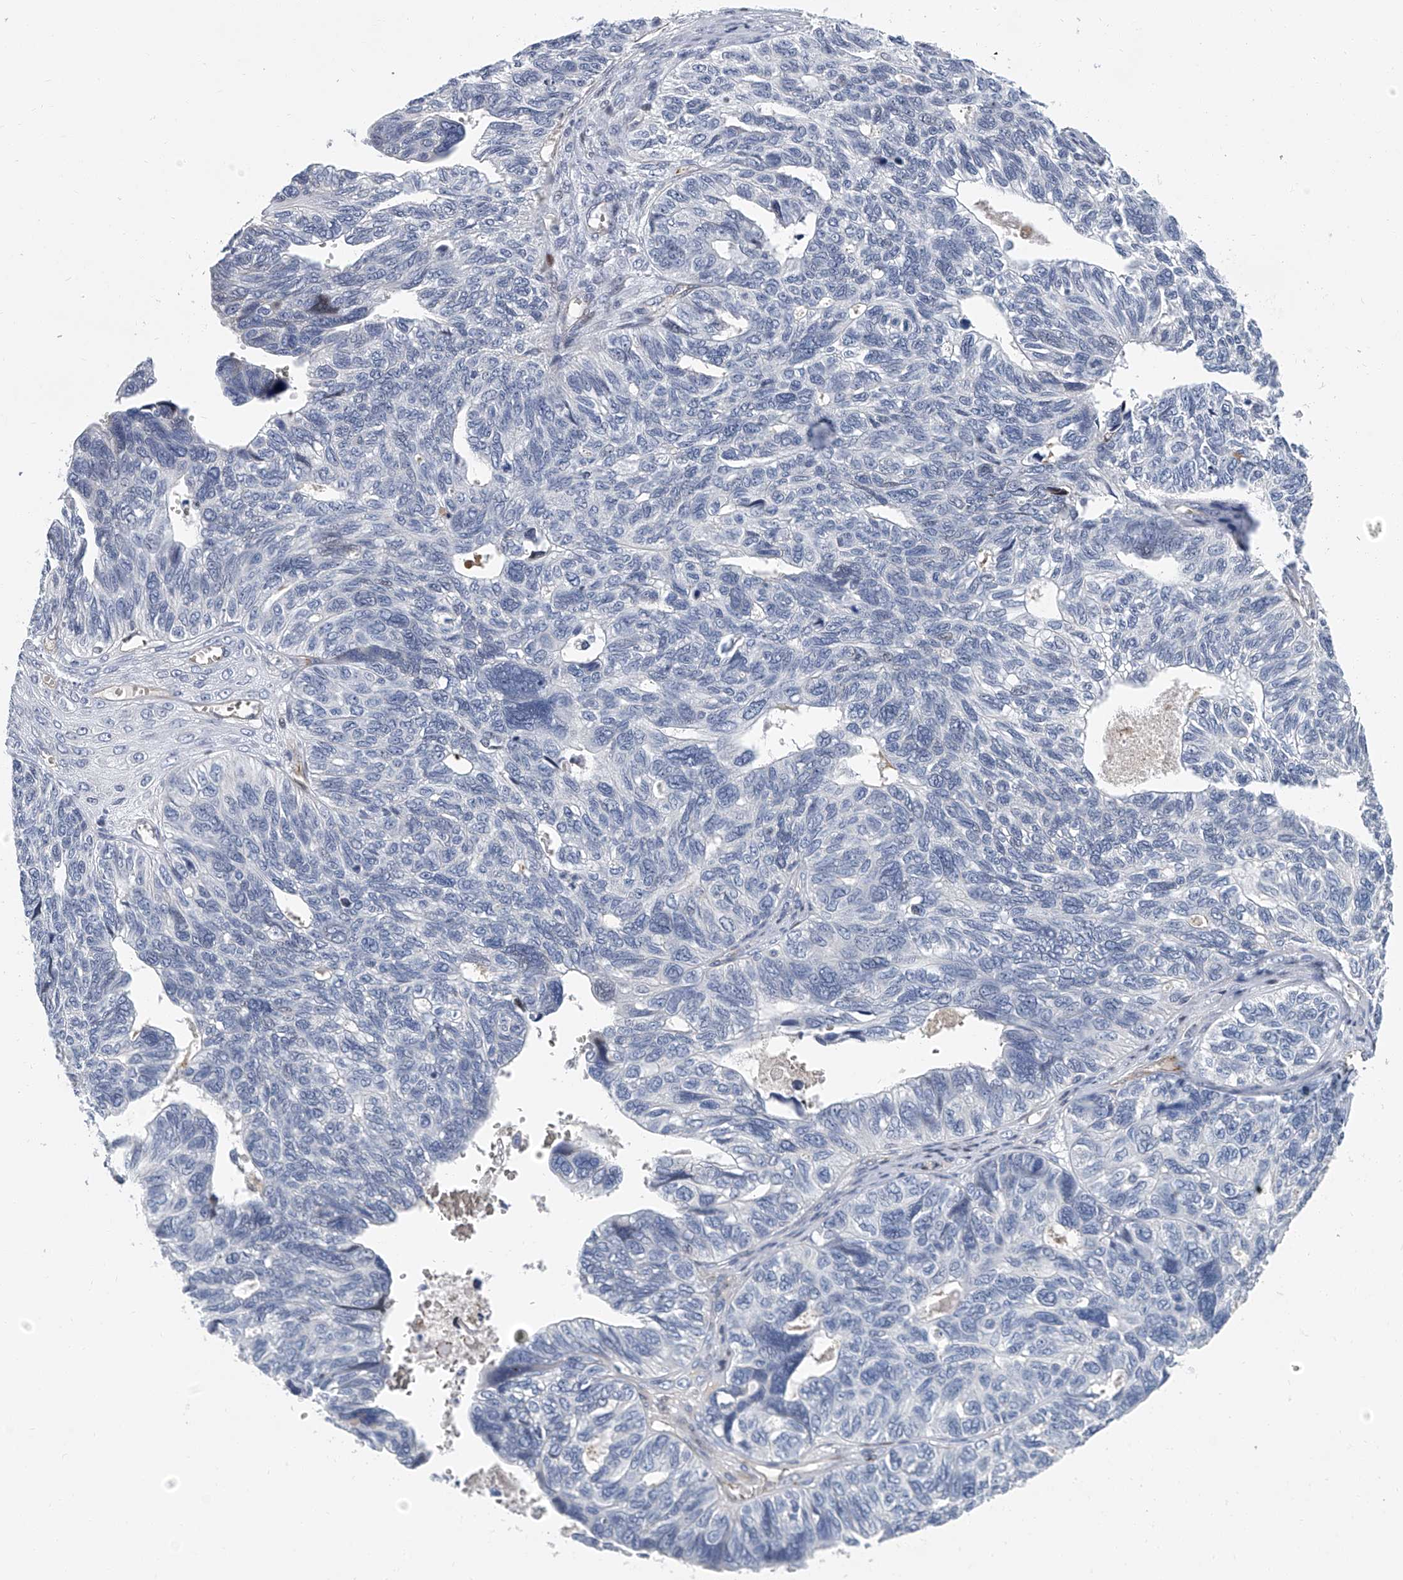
{"staining": {"intensity": "negative", "quantity": "none", "location": "none"}, "tissue": "ovarian cancer", "cell_type": "Tumor cells", "image_type": "cancer", "snomed": [{"axis": "morphology", "description": "Cystadenocarcinoma, serous, NOS"}, {"axis": "topography", "description": "Ovary"}], "caption": "This is an IHC image of serous cystadenocarcinoma (ovarian). There is no positivity in tumor cells.", "gene": "KIRREL1", "patient": {"sex": "female", "age": 79}}